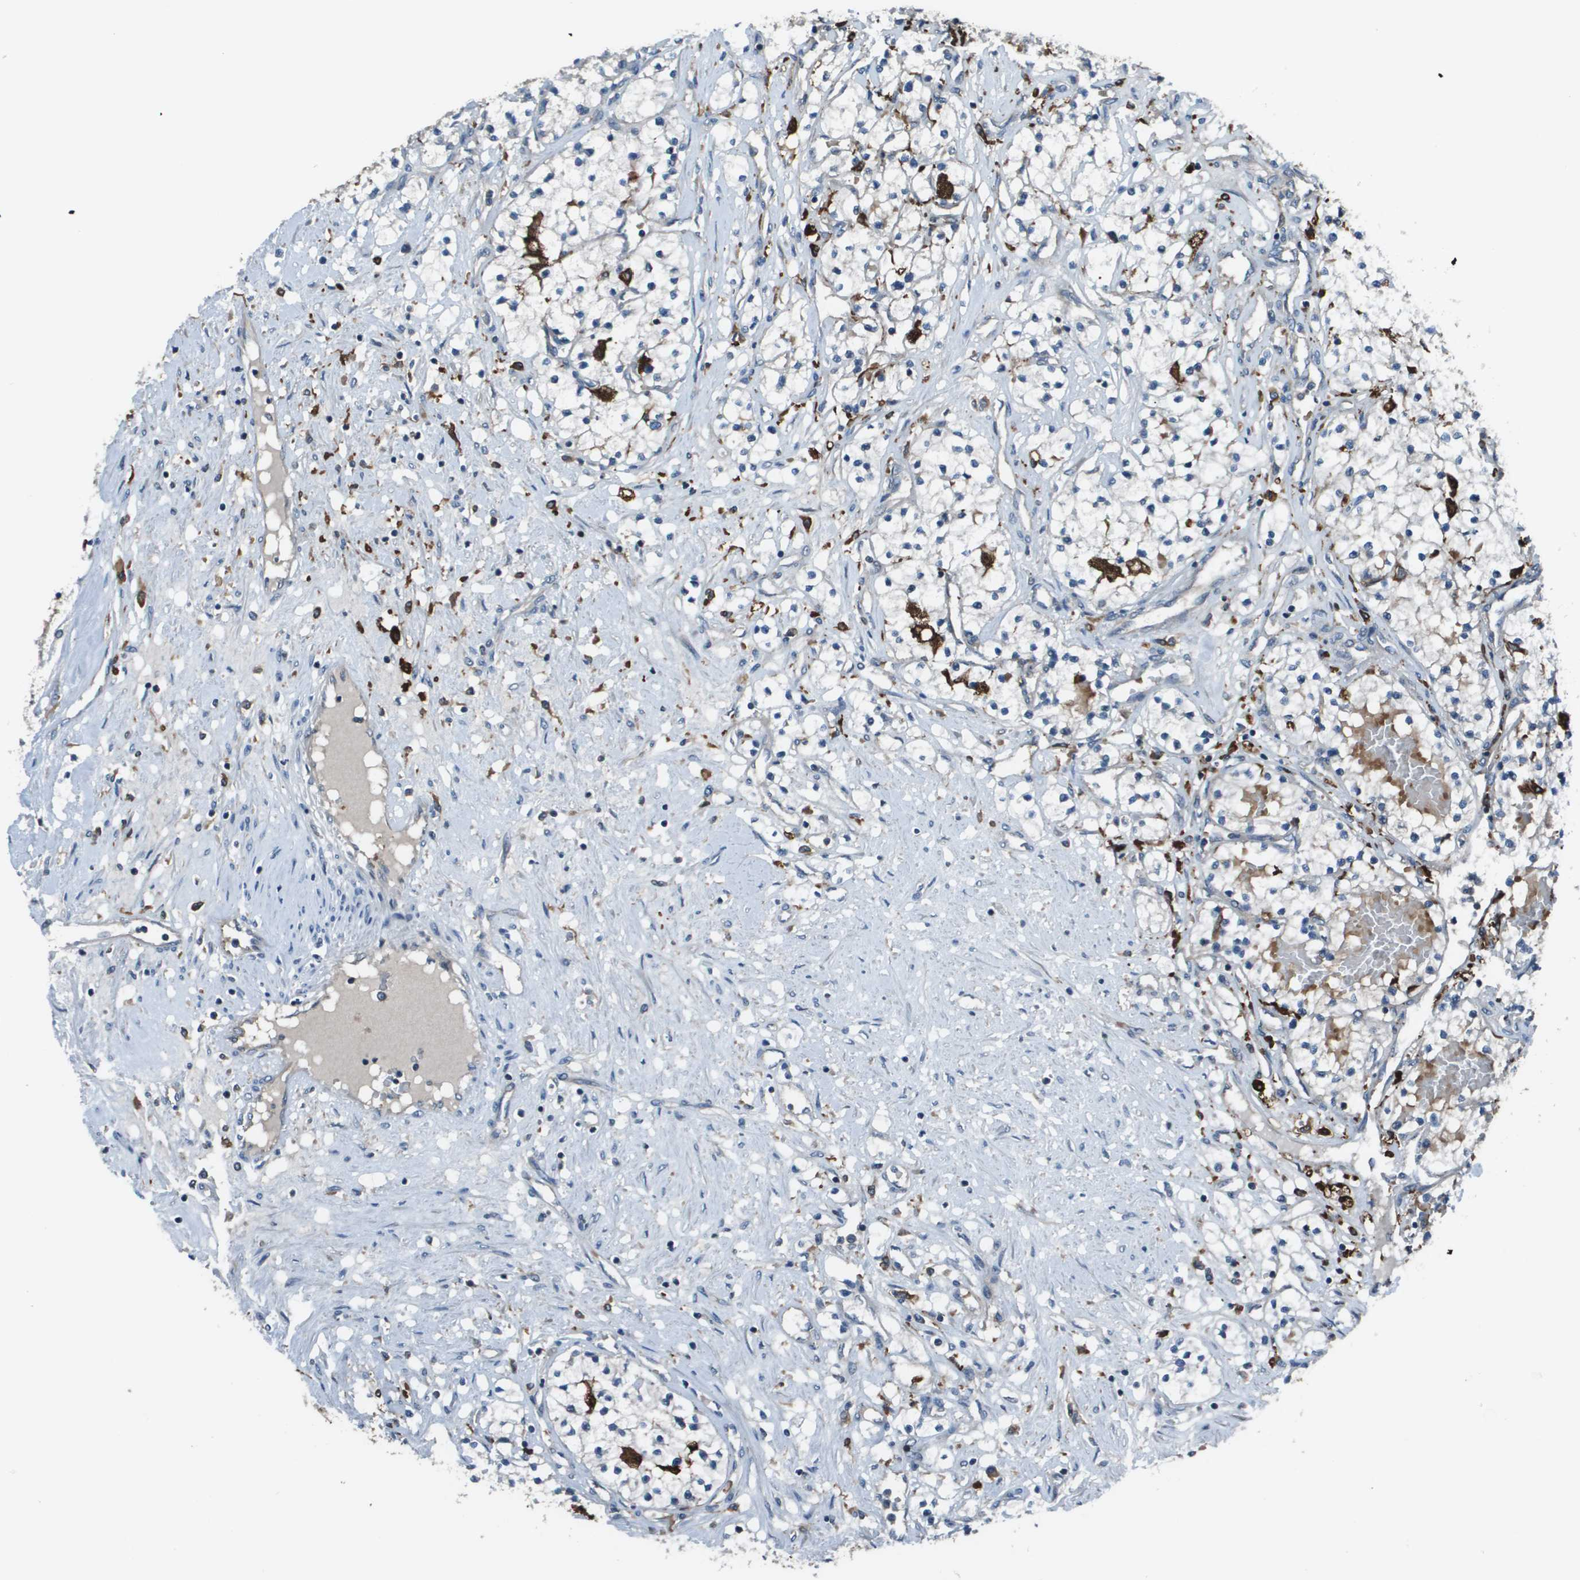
{"staining": {"intensity": "negative", "quantity": "none", "location": "none"}, "tissue": "renal cancer", "cell_type": "Tumor cells", "image_type": "cancer", "snomed": [{"axis": "morphology", "description": "Adenocarcinoma, NOS"}, {"axis": "topography", "description": "Kidney"}], "caption": "DAB (3,3'-diaminobenzidine) immunohistochemical staining of human renal cancer (adenocarcinoma) reveals no significant staining in tumor cells.", "gene": "EIF3B", "patient": {"sex": "male", "age": 68}}